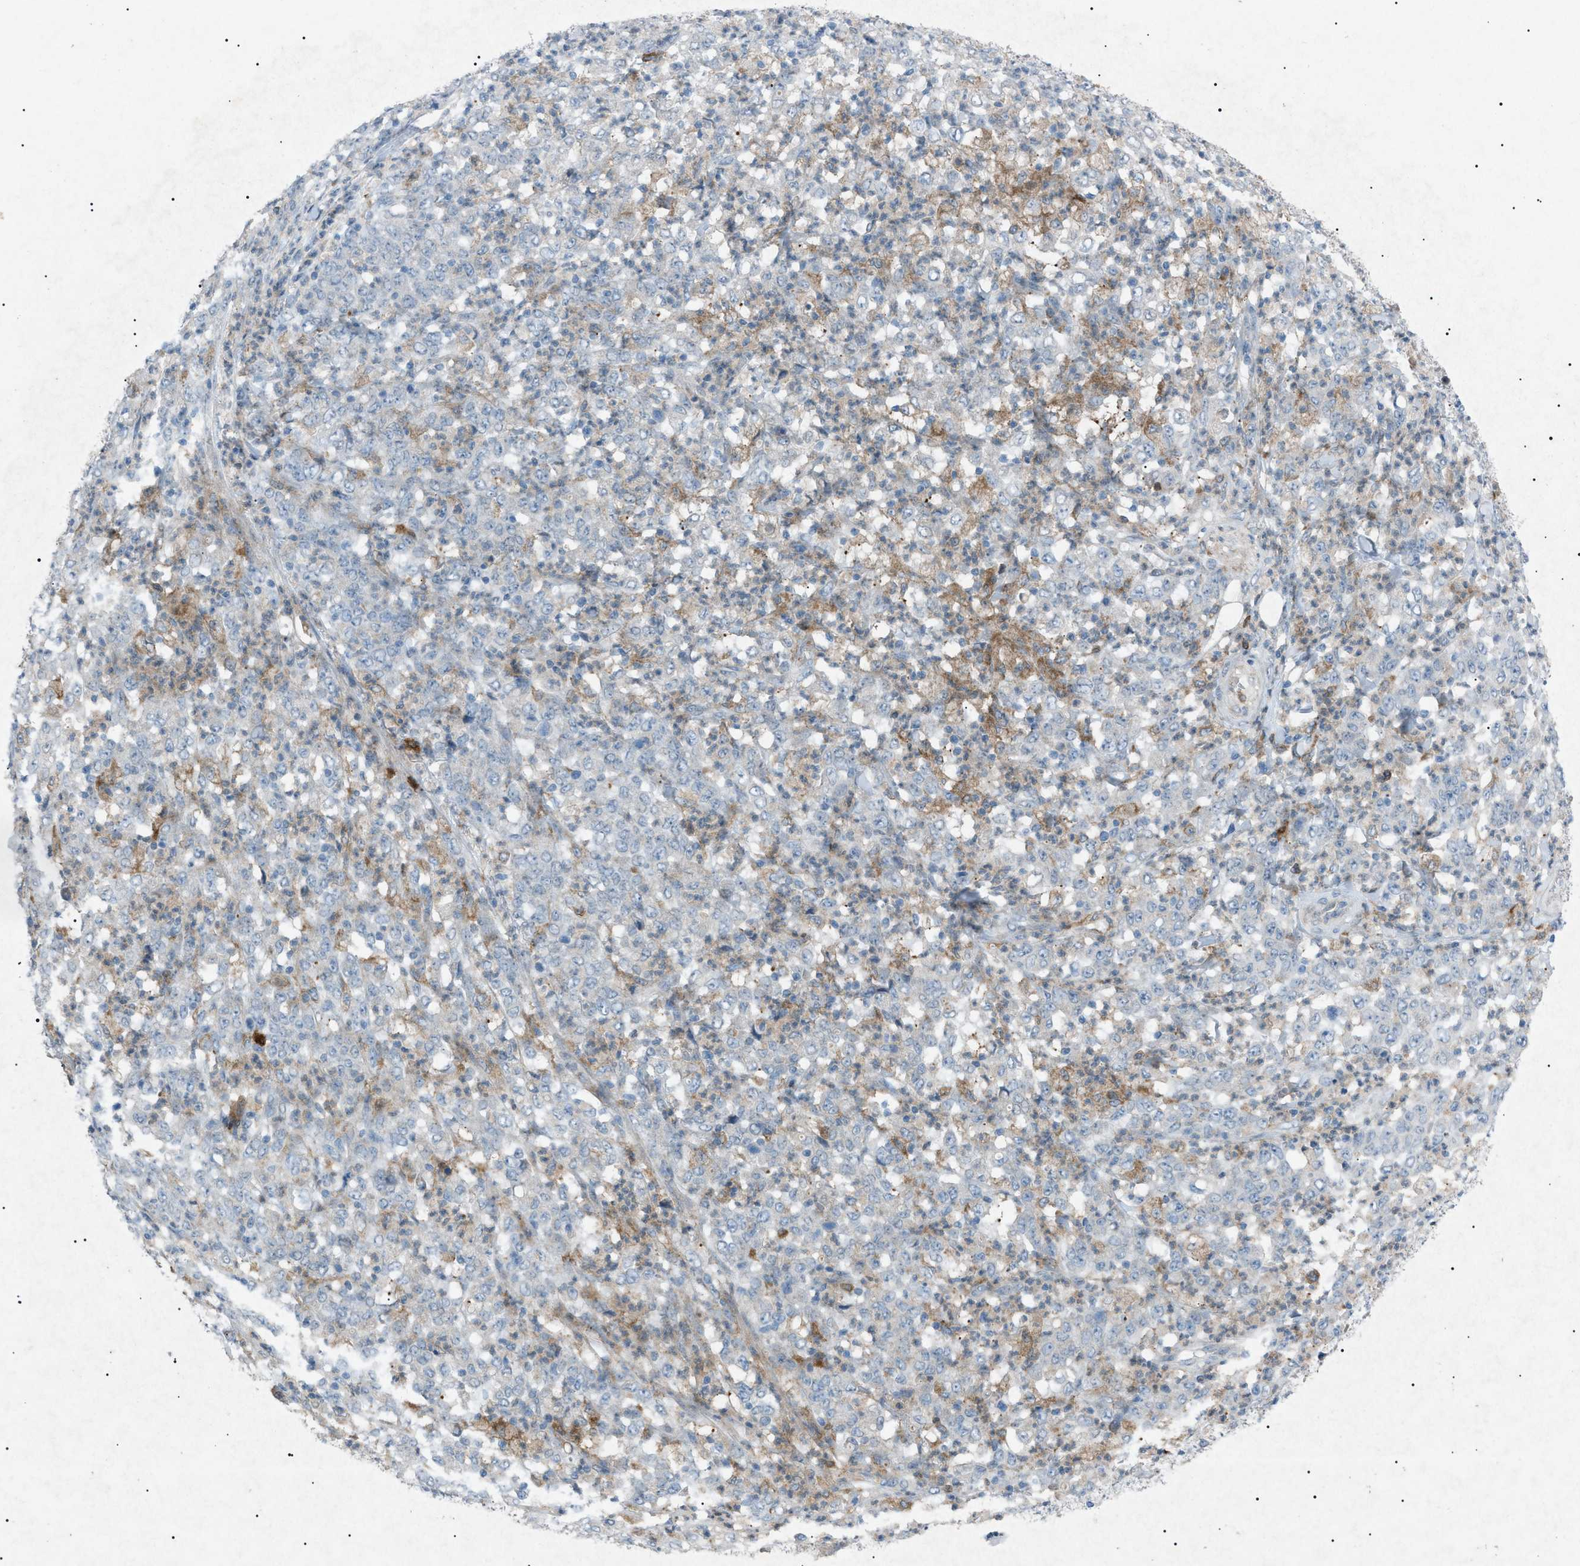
{"staining": {"intensity": "weak", "quantity": "<25%", "location": "cytoplasmic/membranous"}, "tissue": "stomach cancer", "cell_type": "Tumor cells", "image_type": "cancer", "snomed": [{"axis": "morphology", "description": "Adenocarcinoma, NOS"}, {"axis": "topography", "description": "Stomach, lower"}], "caption": "There is no significant staining in tumor cells of stomach cancer. The staining is performed using DAB (3,3'-diaminobenzidine) brown chromogen with nuclei counter-stained in using hematoxylin.", "gene": "BTK", "patient": {"sex": "female", "age": 71}}